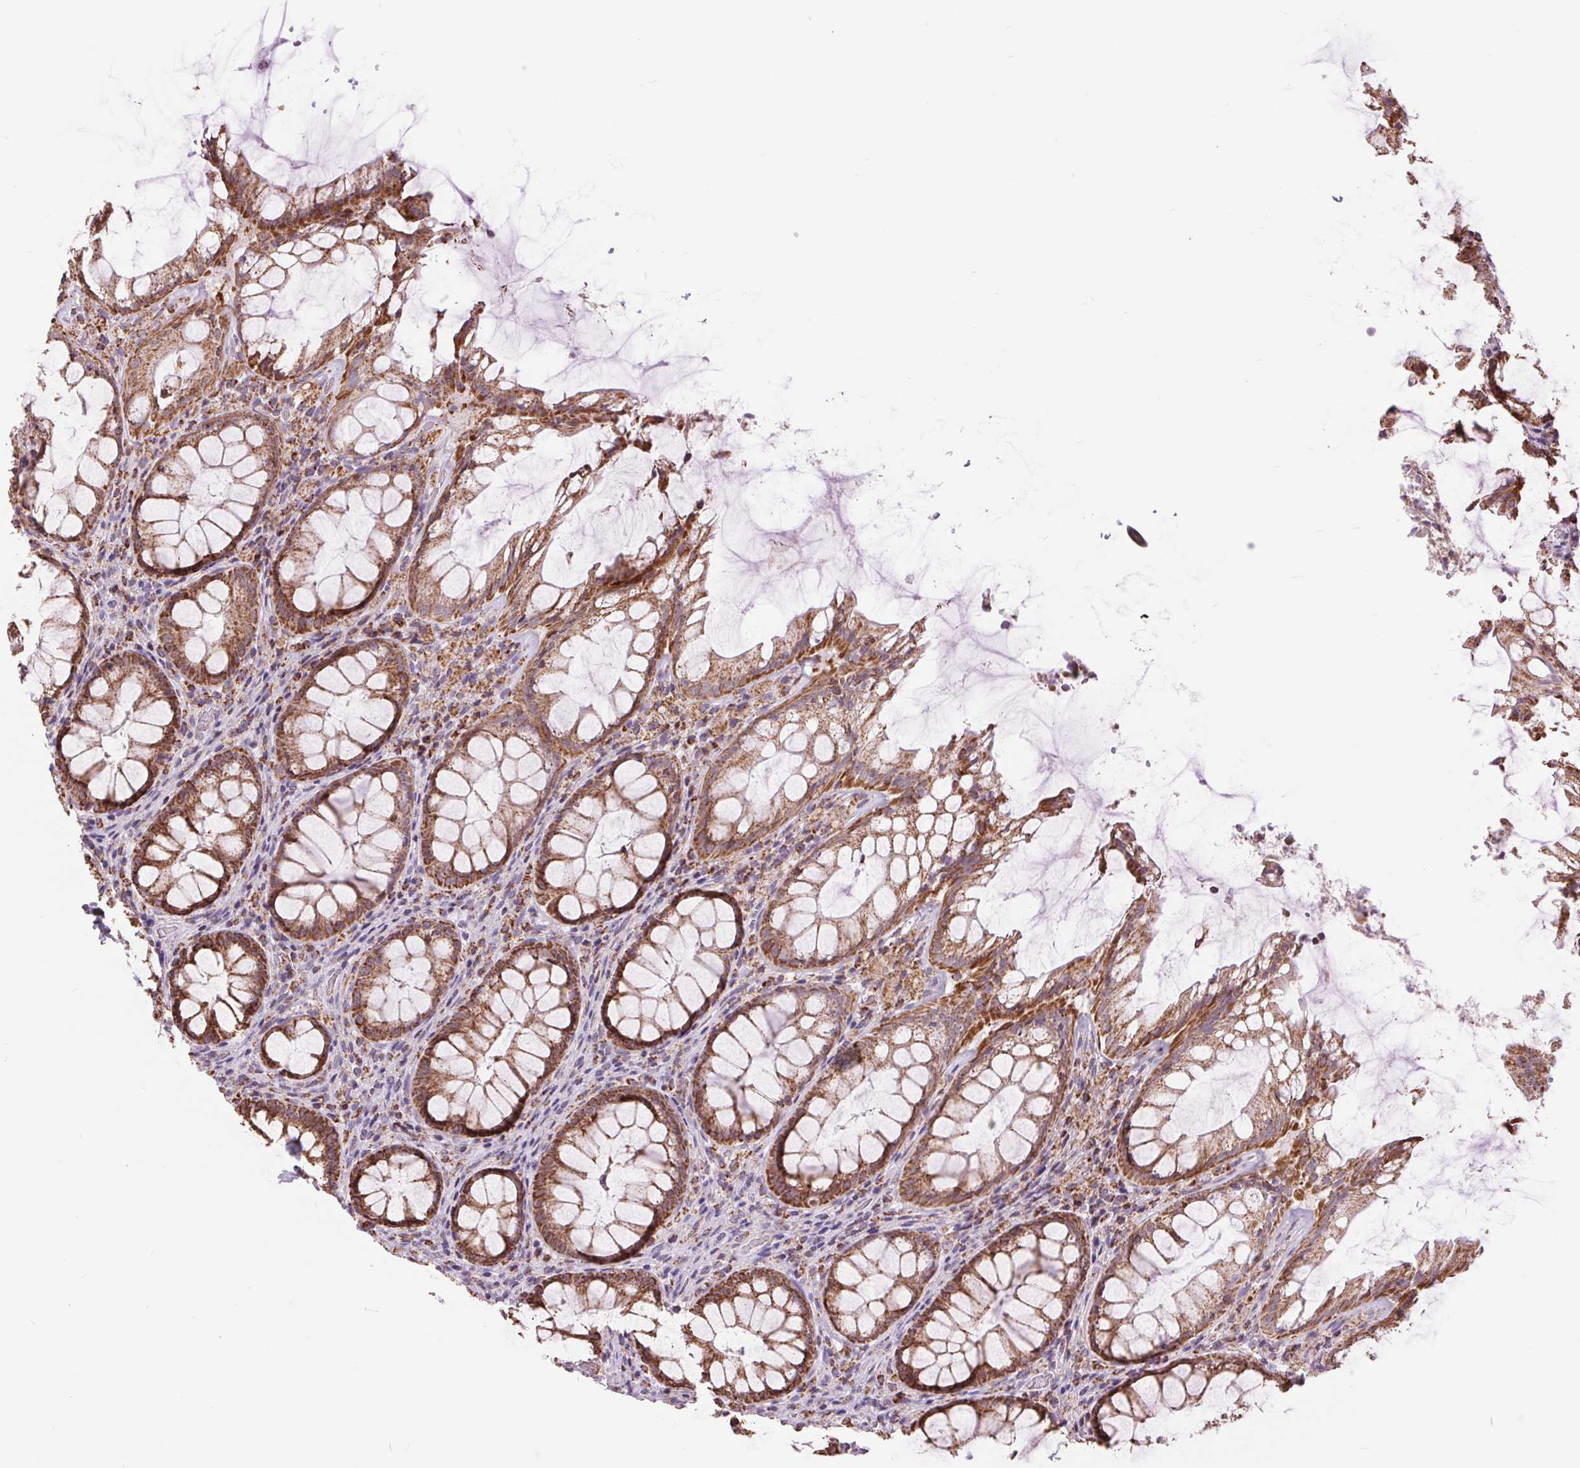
{"staining": {"intensity": "strong", "quantity": ">75%", "location": "cytoplasmic/membranous"}, "tissue": "rectum", "cell_type": "Glandular cells", "image_type": "normal", "snomed": [{"axis": "morphology", "description": "Normal tissue, NOS"}, {"axis": "topography", "description": "Rectum"}], "caption": "The image shows immunohistochemical staining of benign rectum. There is strong cytoplasmic/membranous positivity is present in approximately >75% of glandular cells. (brown staining indicates protein expression, while blue staining denotes nuclei).", "gene": "ATP5PB", "patient": {"sex": "male", "age": 72}}